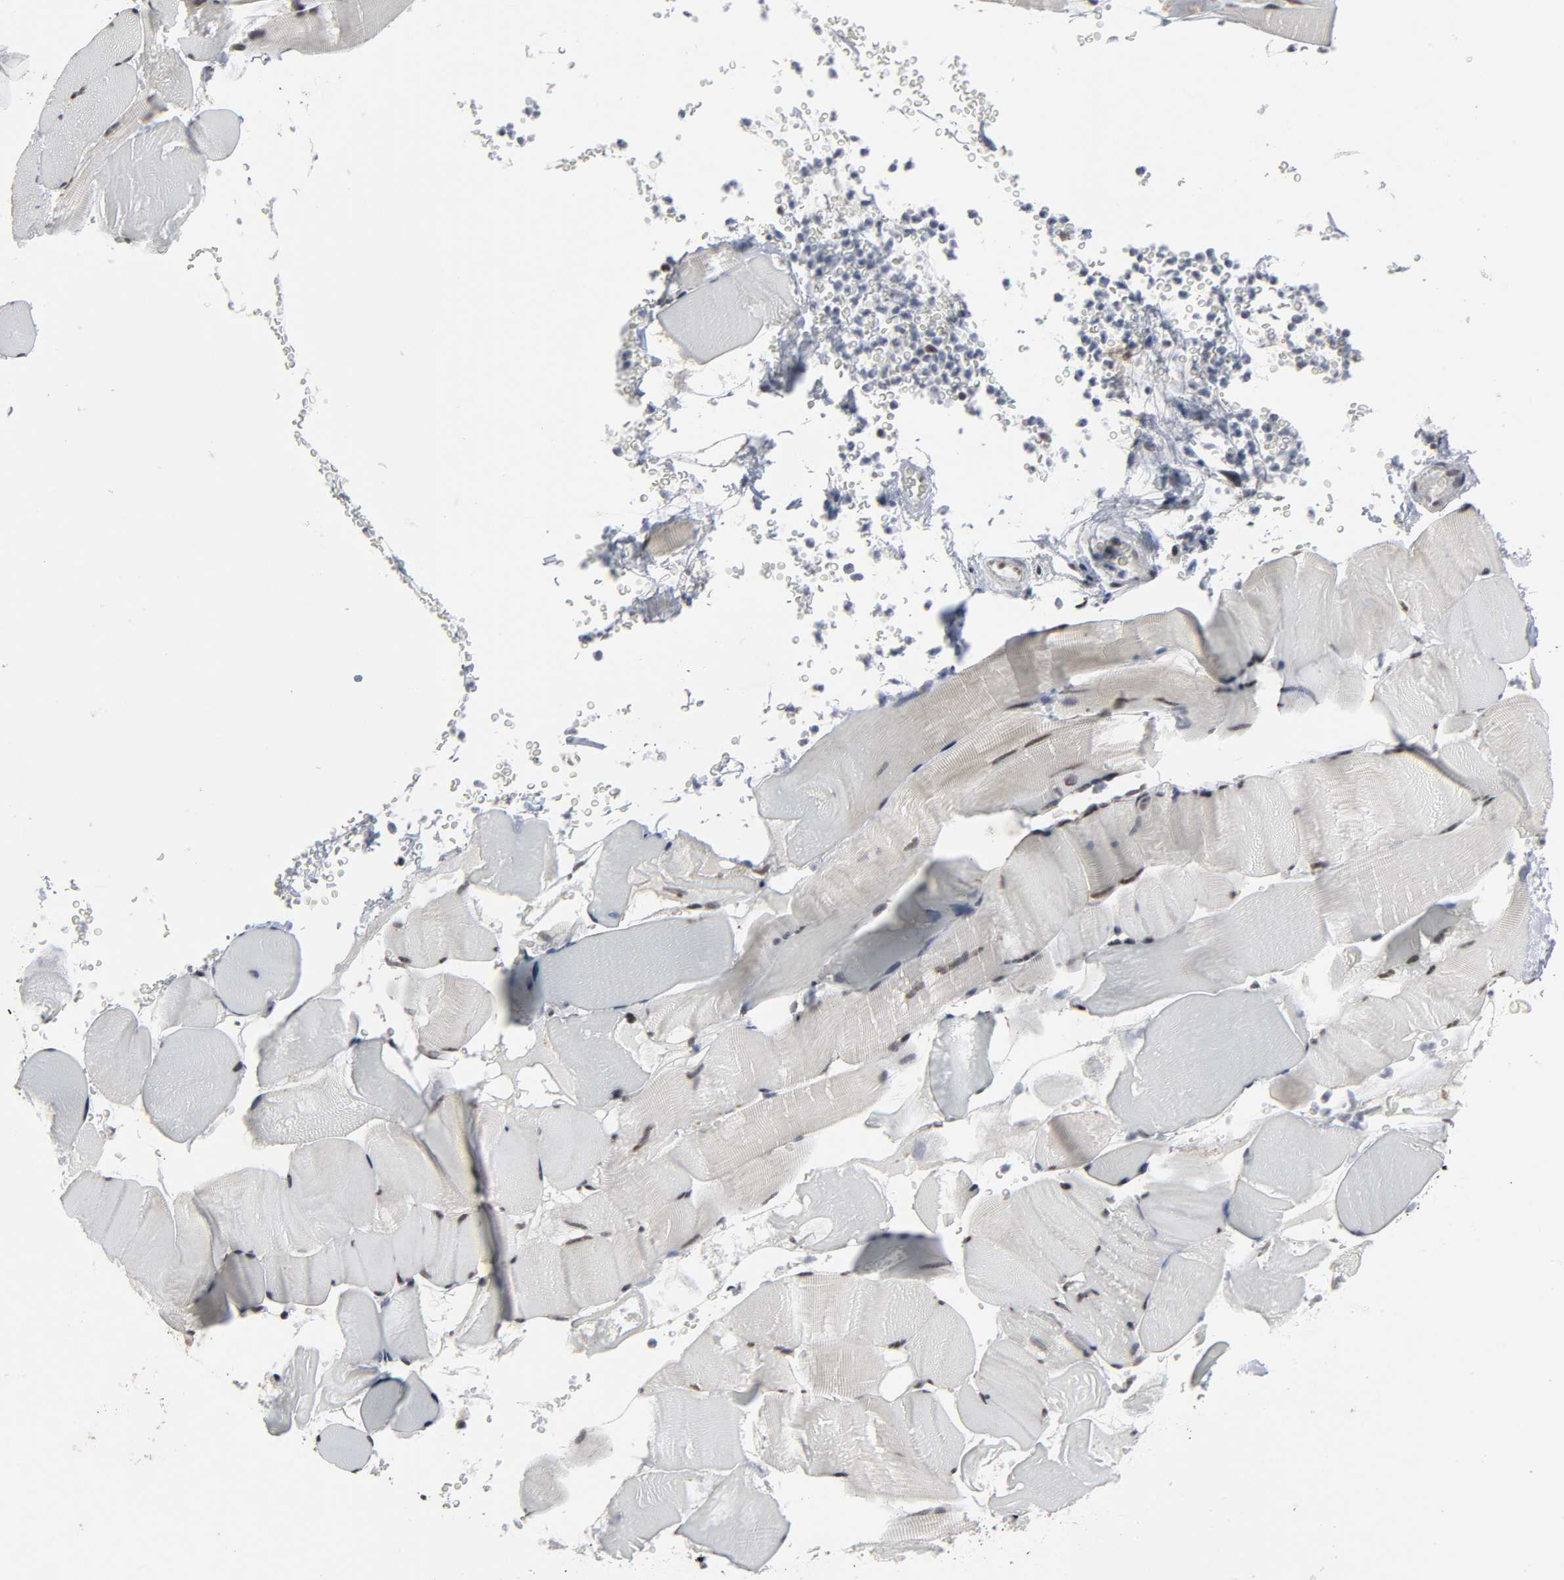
{"staining": {"intensity": "weak", "quantity": "25%-75%", "location": "nuclear"}, "tissue": "skeletal muscle", "cell_type": "Myocytes", "image_type": "normal", "snomed": [{"axis": "morphology", "description": "Normal tissue, NOS"}, {"axis": "topography", "description": "Skeletal muscle"}], "caption": "Immunohistochemistry staining of normal skeletal muscle, which demonstrates low levels of weak nuclear staining in about 25%-75% of myocytes indicating weak nuclear protein positivity. The staining was performed using DAB (3,3'-diaminobenzidine) (brown) for protein detection and nuclei were counterstained in hematoxylin (blue).", "gene": "MUC1", "patient": {"sex": "male", "age": 62}}